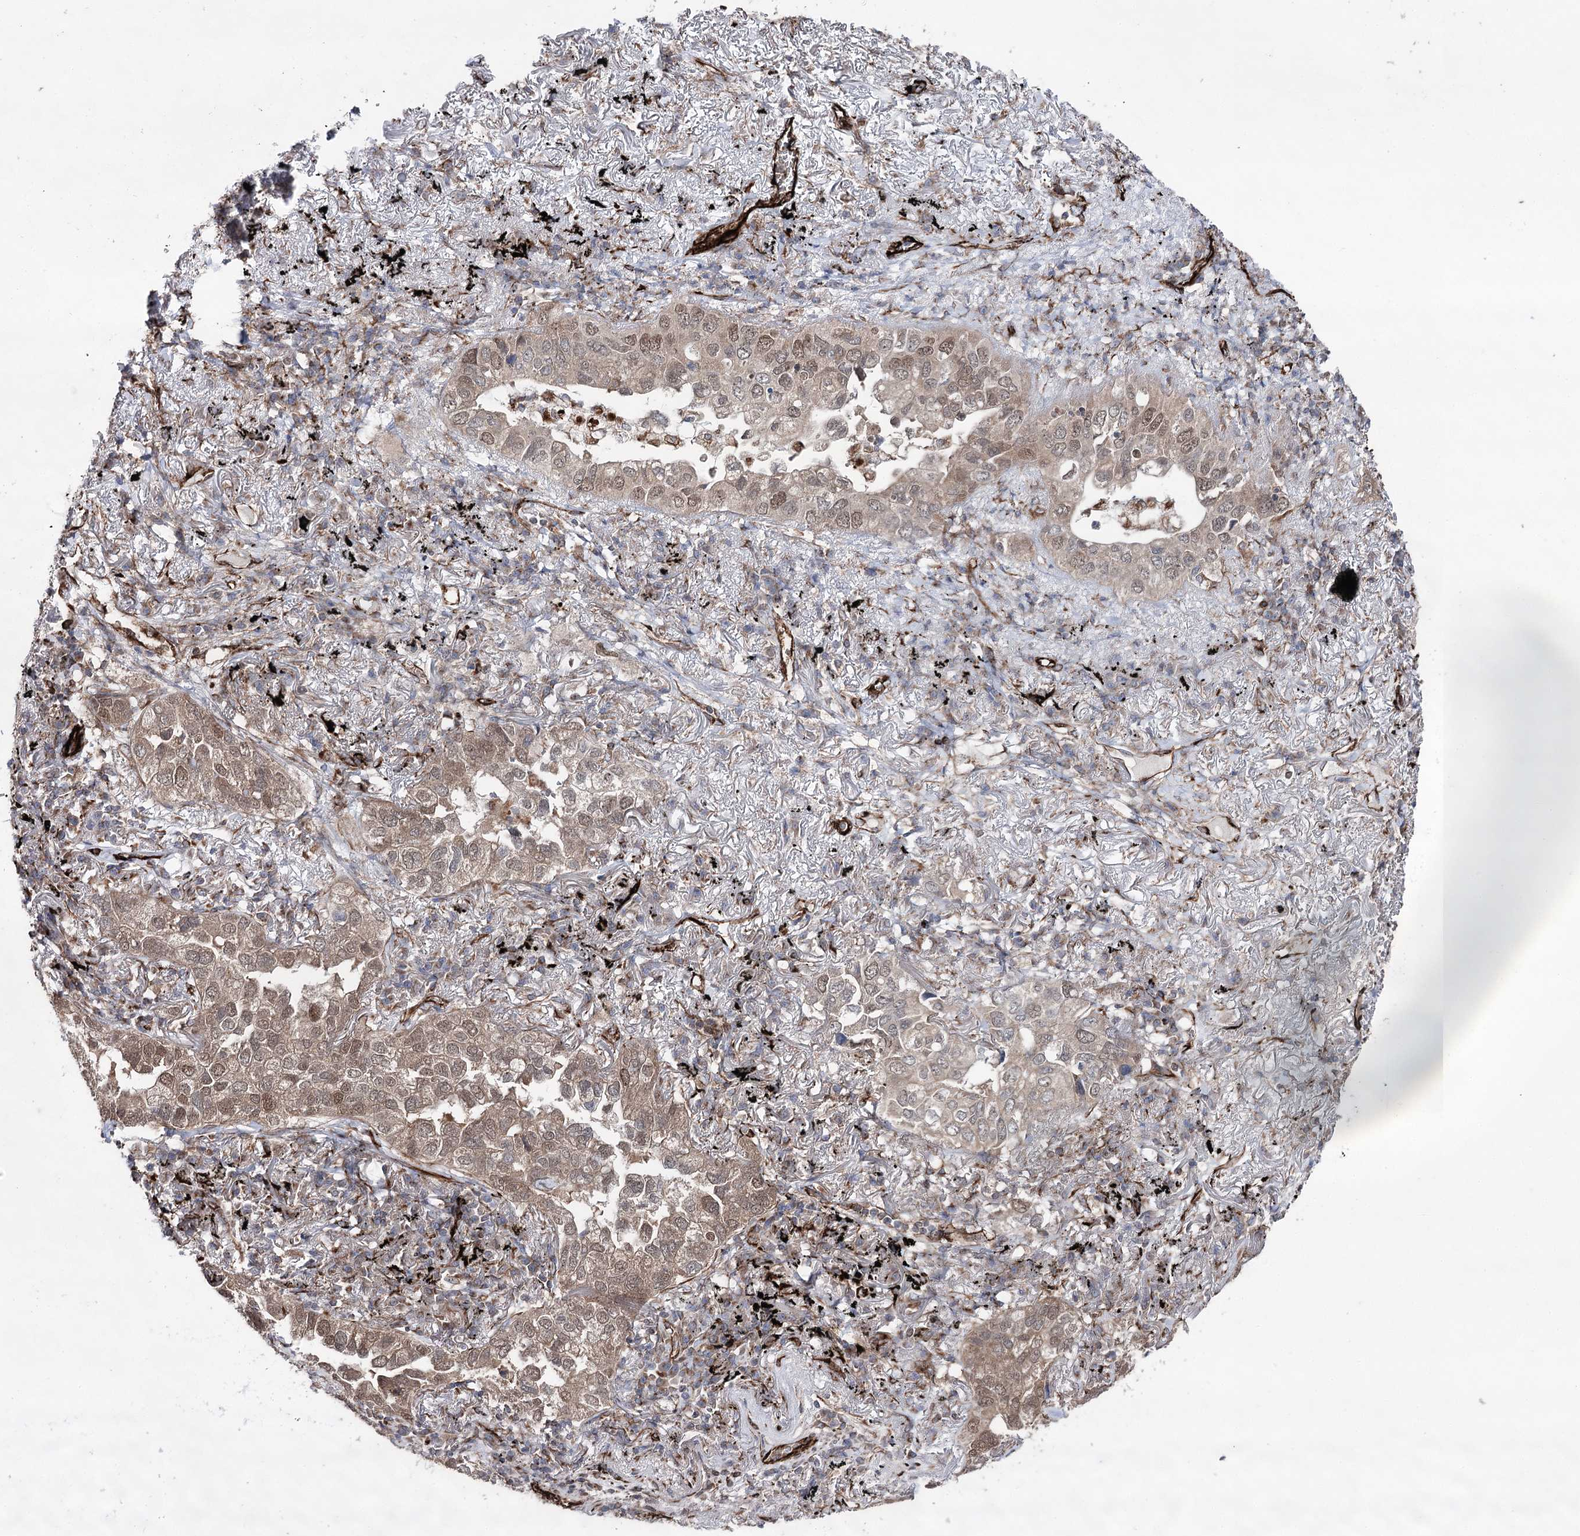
{"staining": {"intensity": "moderate", "quantity": "25%-75%", "location": "nuclear"}, "tissue": "lung cancer", "cell_type": "Tumor cells", "image_type": "cancer", "snomed": [{"axis": "morphology", "description": "Adenocarcinoma, NOS"}, {"axis": "topography", "description": "Lung"}], "caption": "A photomicrograph of human lung adenocarcinoma stained for a protein reveals moderate nuclear brown staining in tumor cells.", "gene": "MIB1", "patient": {"sex": "male", "age": 65}}